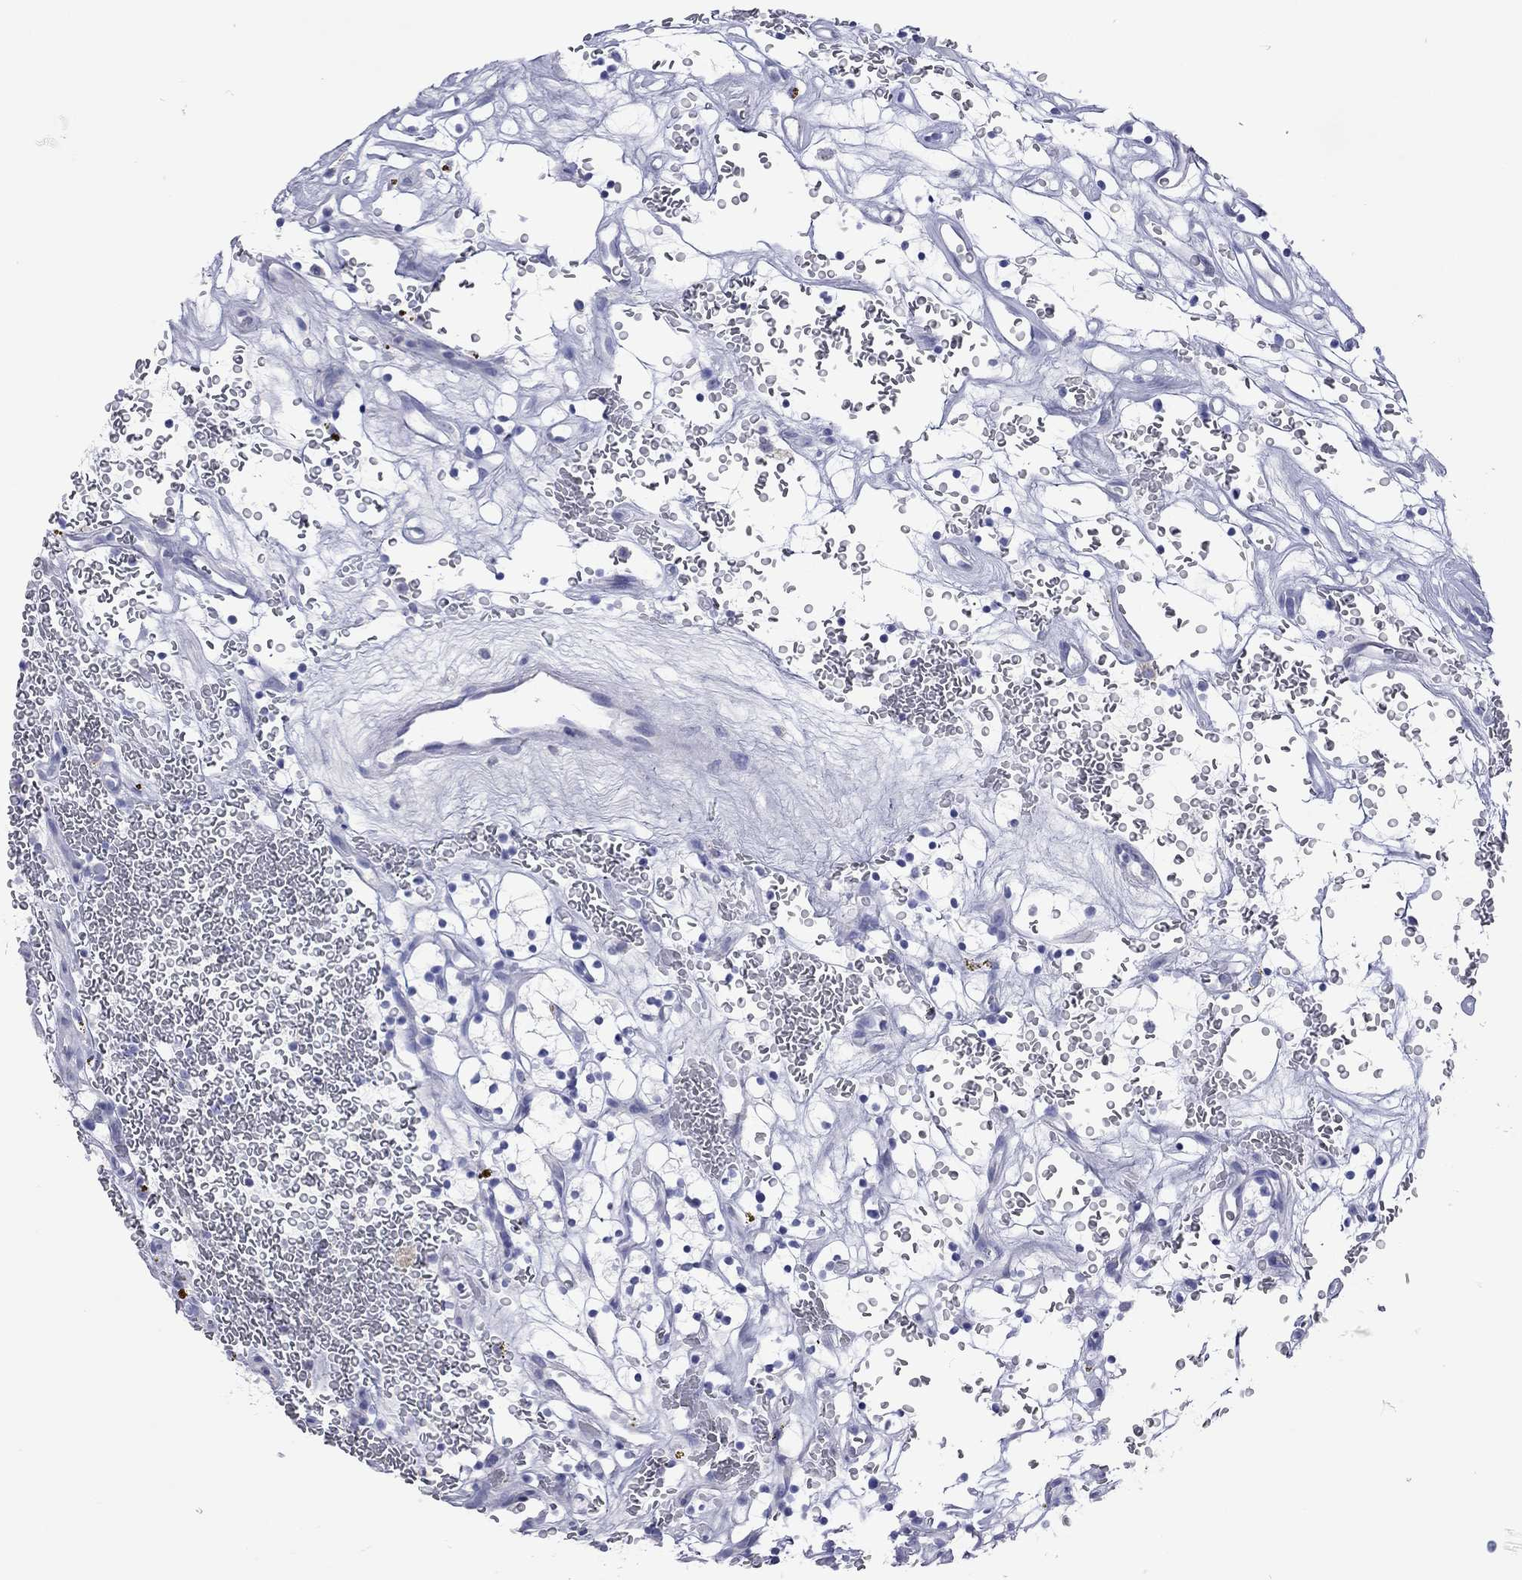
{"staining": {"intensity": "negative", "quantity": "none", "location": "none"}, "tissue": "renal cancer", "cell_type": "Tumor cells", "image_type": "cancer", "snomed": [{"axis": "morphology", "description": "Adenocarcinoma, NOS"}, {"axis": "topography", "description": "Kidney"}], "caption": "IHC of renal adenocarcinoma shows no expression in tumor cells.", "gene": "VSIG10", "patient": {"sex": "female", "age": 64}}